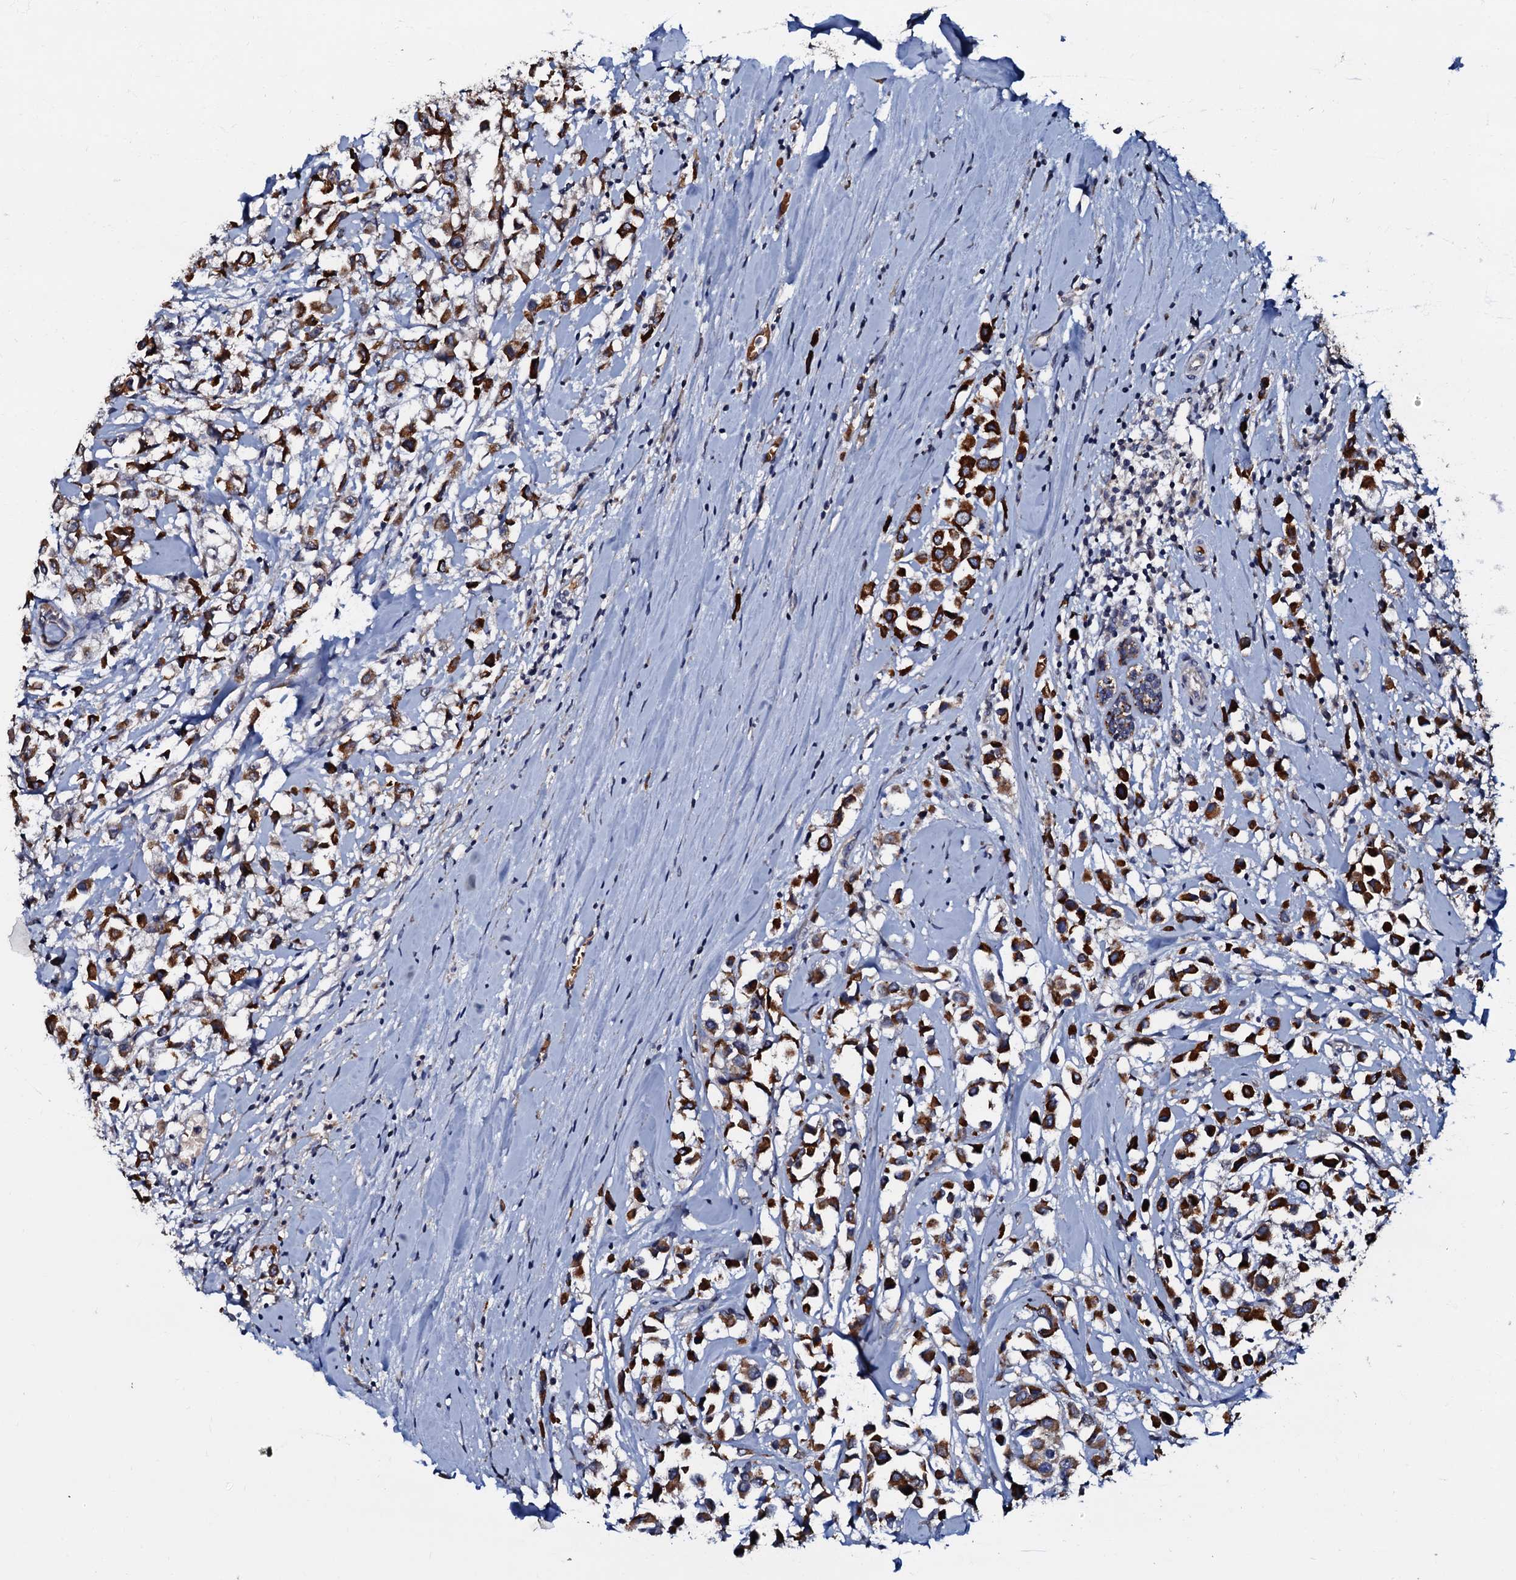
{"staining": {"intensity": "strong", "quantity": ">75%", "location": "cytoplasmic/membranous"}, "tissue": "breast cancer", "cell_type": "Tumor cells", "image_type": "cancer", "snomed": [{"axis": "morphology", "description": "Duct carcinoma"}, {"axis": "topography", "description": "Breast"}], "caption": "High-power microscopy captured an immunohistochemistry (IHC) image of breast invasive ductal carcinoma, revealing strong cytoplasmic/membranous expression in about >75% of tumor cells.", "gene": "CPNE2", "patient": {"sex": "female", "age": 61}}